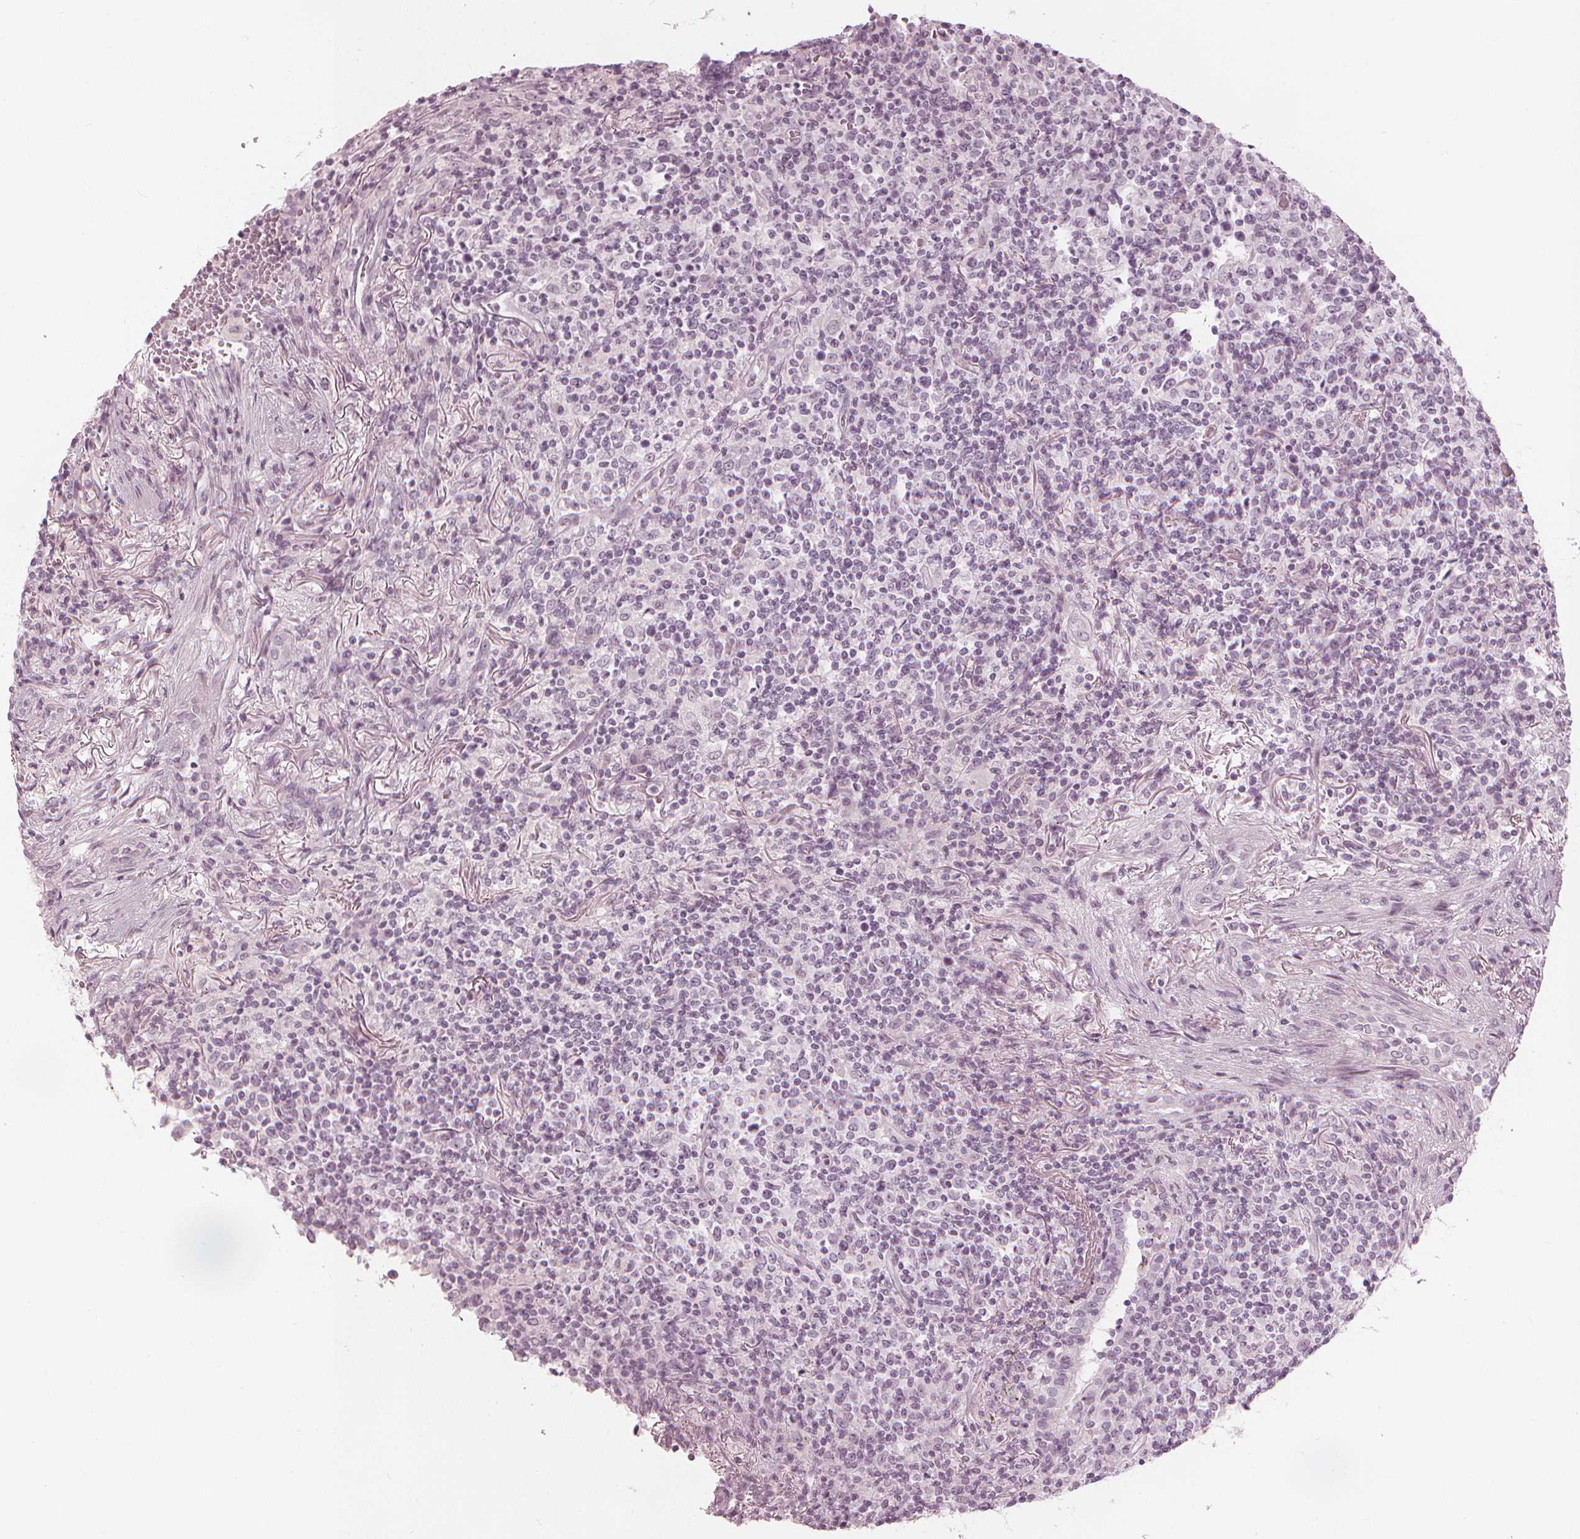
{"staining": {"intensity": "negative", "quantity": "none", "location": "none"}, "tissue": "lymphoma", "cell_type": "Tumor cells", "image_type": "cancer", "snomed": [{"axis": "morphology", "description": "Malignant lymphoma, non-Hodgkin's type, High grade"}, {"axis": "topography", "description": "Lung"}], "caption": "Micrograph shows no protein expression in tumor cells of high-grade malignant lymphoma, non-Hodgkin's type tissue.", "gene": "PAEP", "patient": {"sex": "male", "age": 79}}